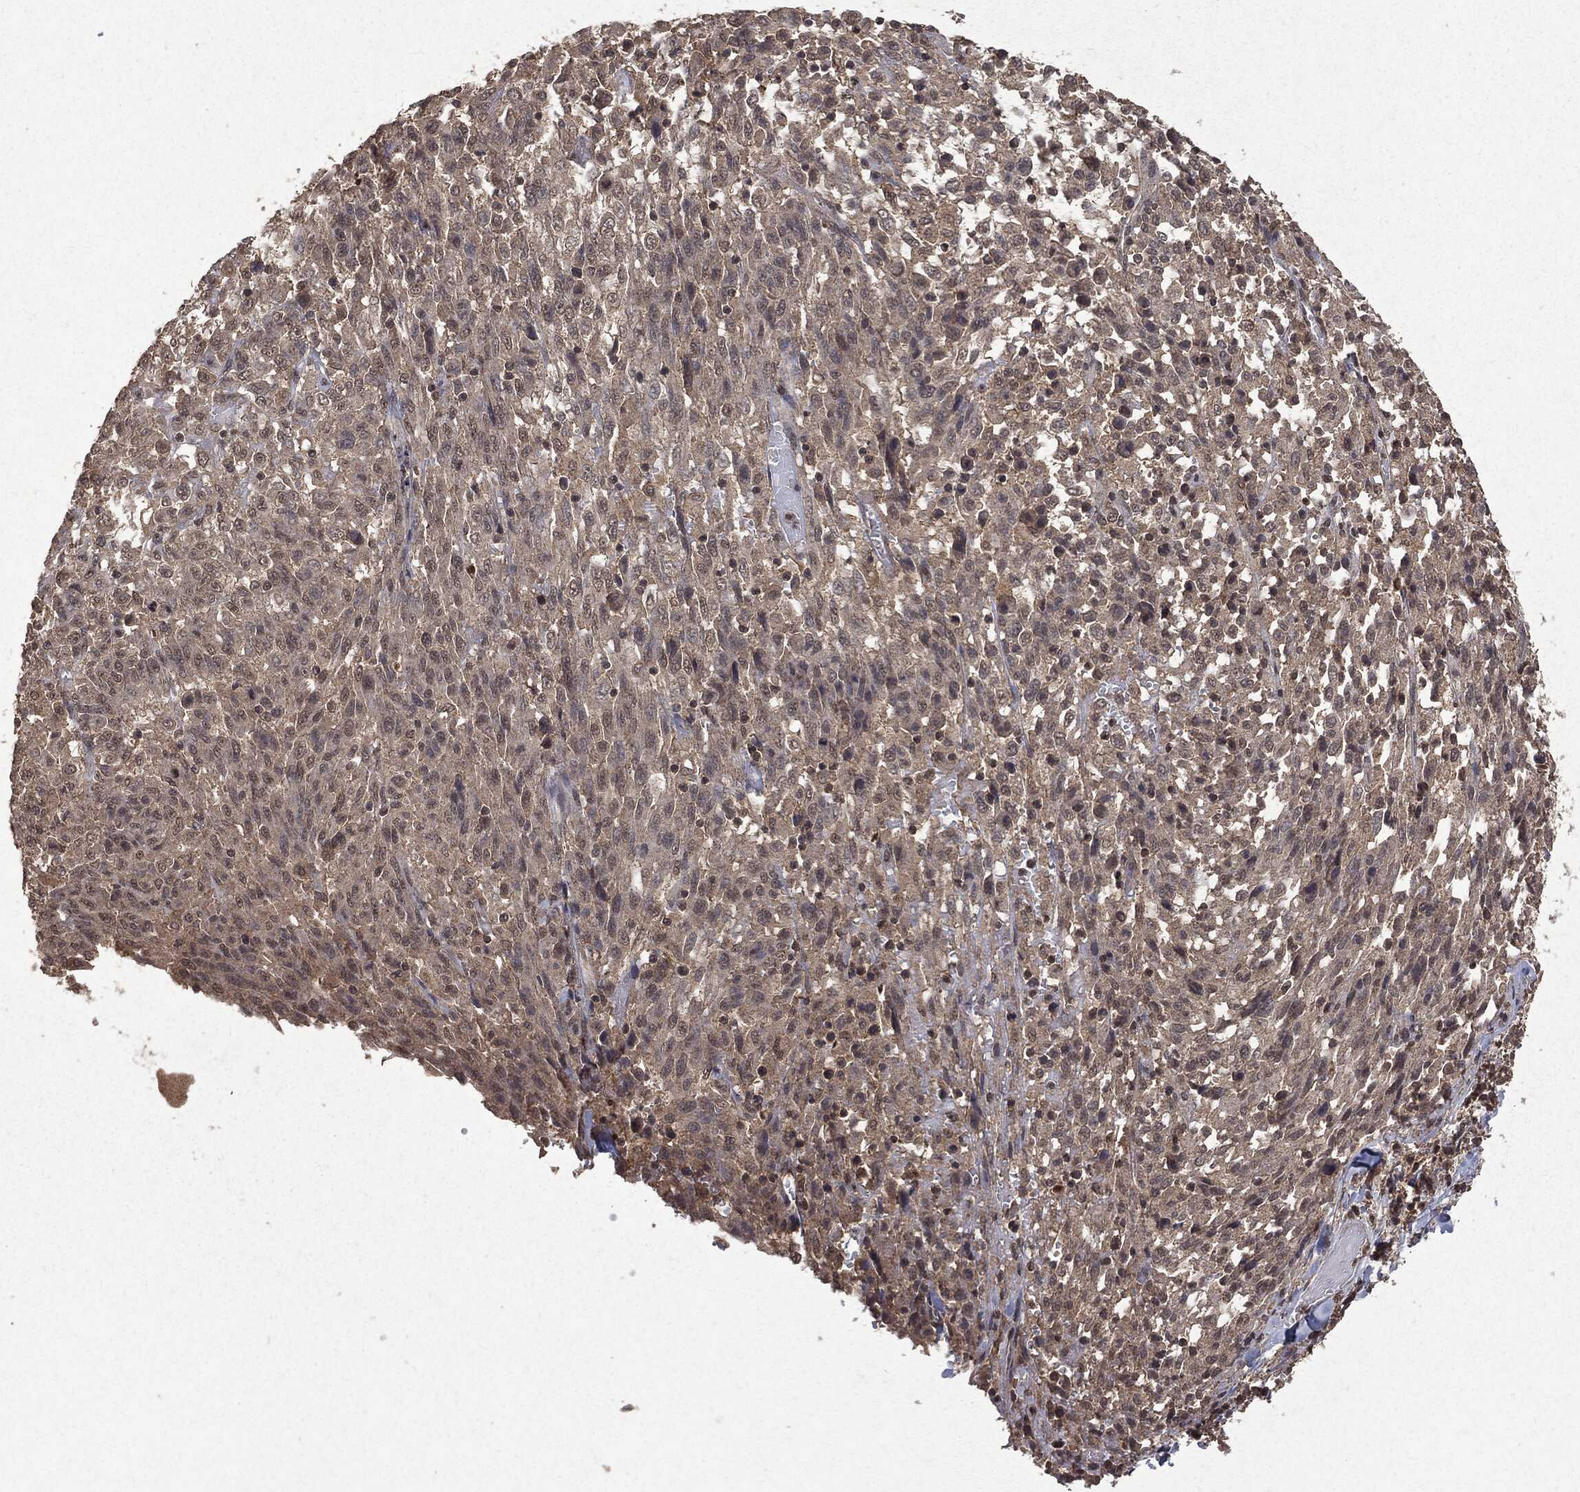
{"staining": {"intensity": "negative", "quantity": "none", "location": "none"}, "tissue": "melanoma", "cell_type": "Tumor cells", "image_type": "cancer", "snomed": [{"axis": "morphology", "description": "Malignant melanoma, NOS"}, {"axis": "topography", "description": "Skin"}], "caption": "High power microscopy histopathology image of an immunohistochemistry (IHC) micrograph of malignant melanoma, revealing no significant expression in tumor cells.", "gene": "PEBP1", "patient": {"sex": "female", "age": 91}}